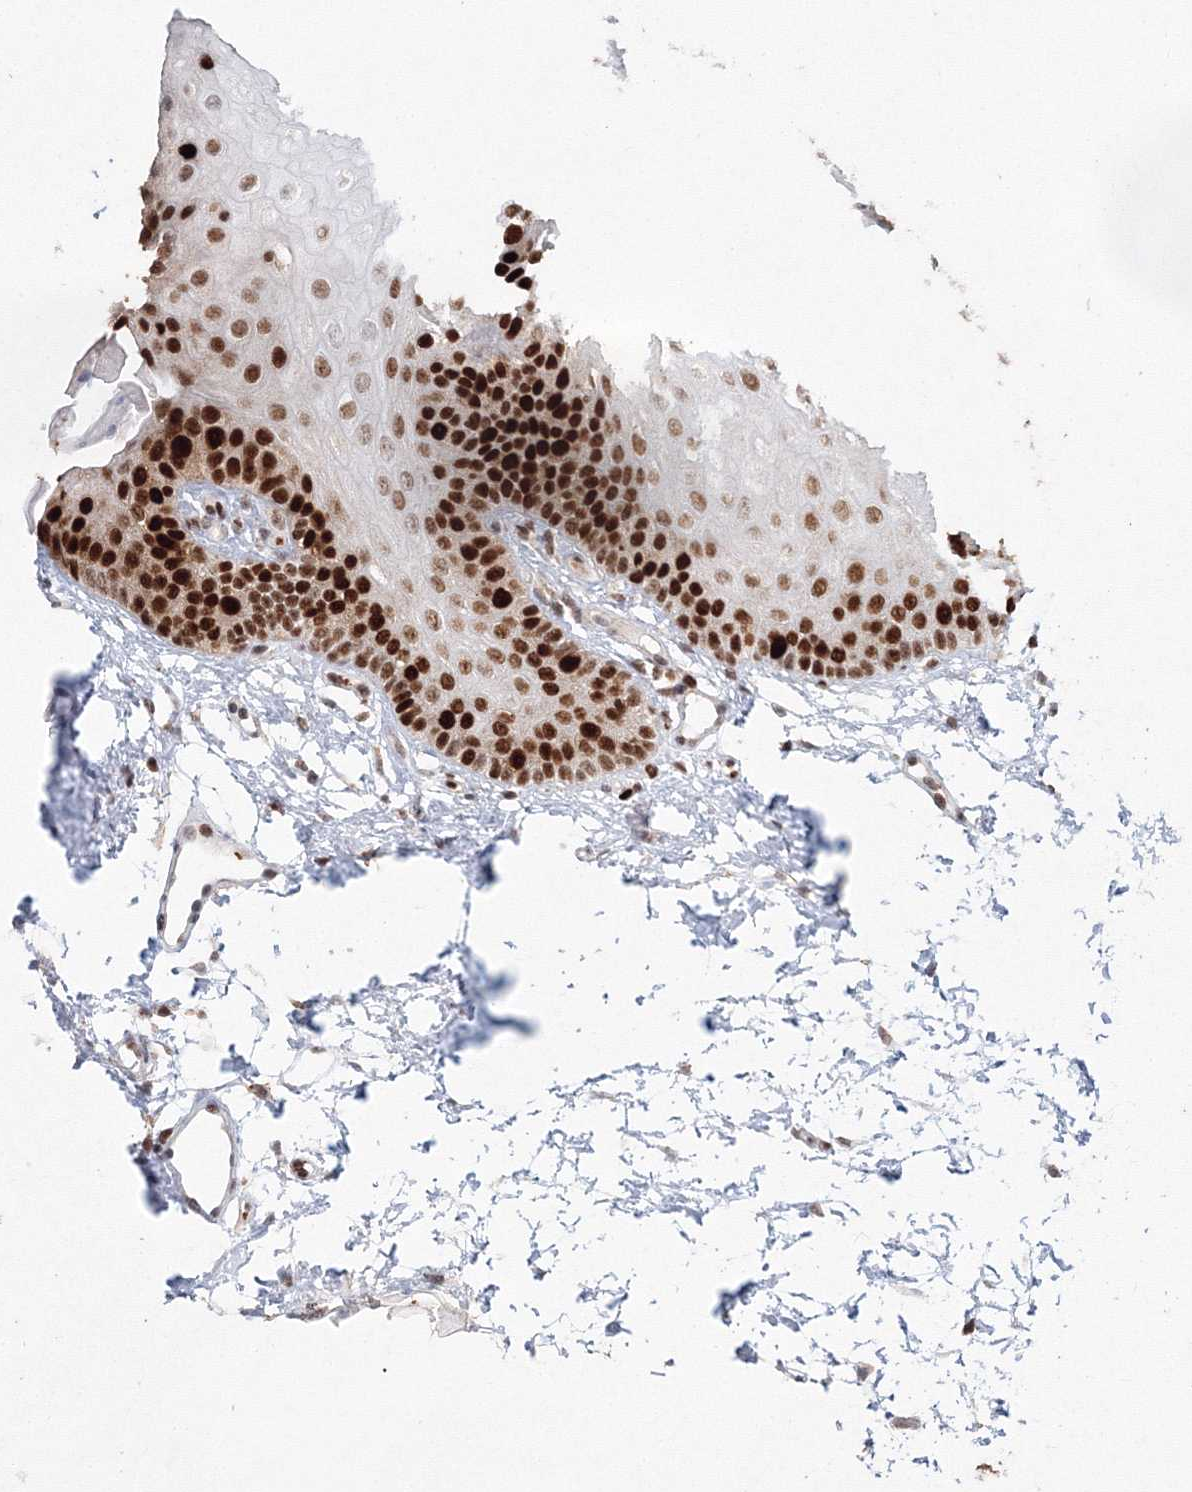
{"staining": {"intensity": "strong", "quantity": ">75%", "location": "nuclear"}, "tissue": "oral mucosa", "cell_type": "Squamous epithelial cells", "image_type": "normal", "snomed": [{"axis": "morphology", "description": "Normal tissue, NOS"}, {"axis": "topography", "description": "Oral tissue"}], "caption": "Human oral mucosa stained with a brown dye shows strong nuclear positive positivity in about >75% of squamous epithelial cells.", "gene": "LIG1", "patient": {"sex": "female", "age": 68}}